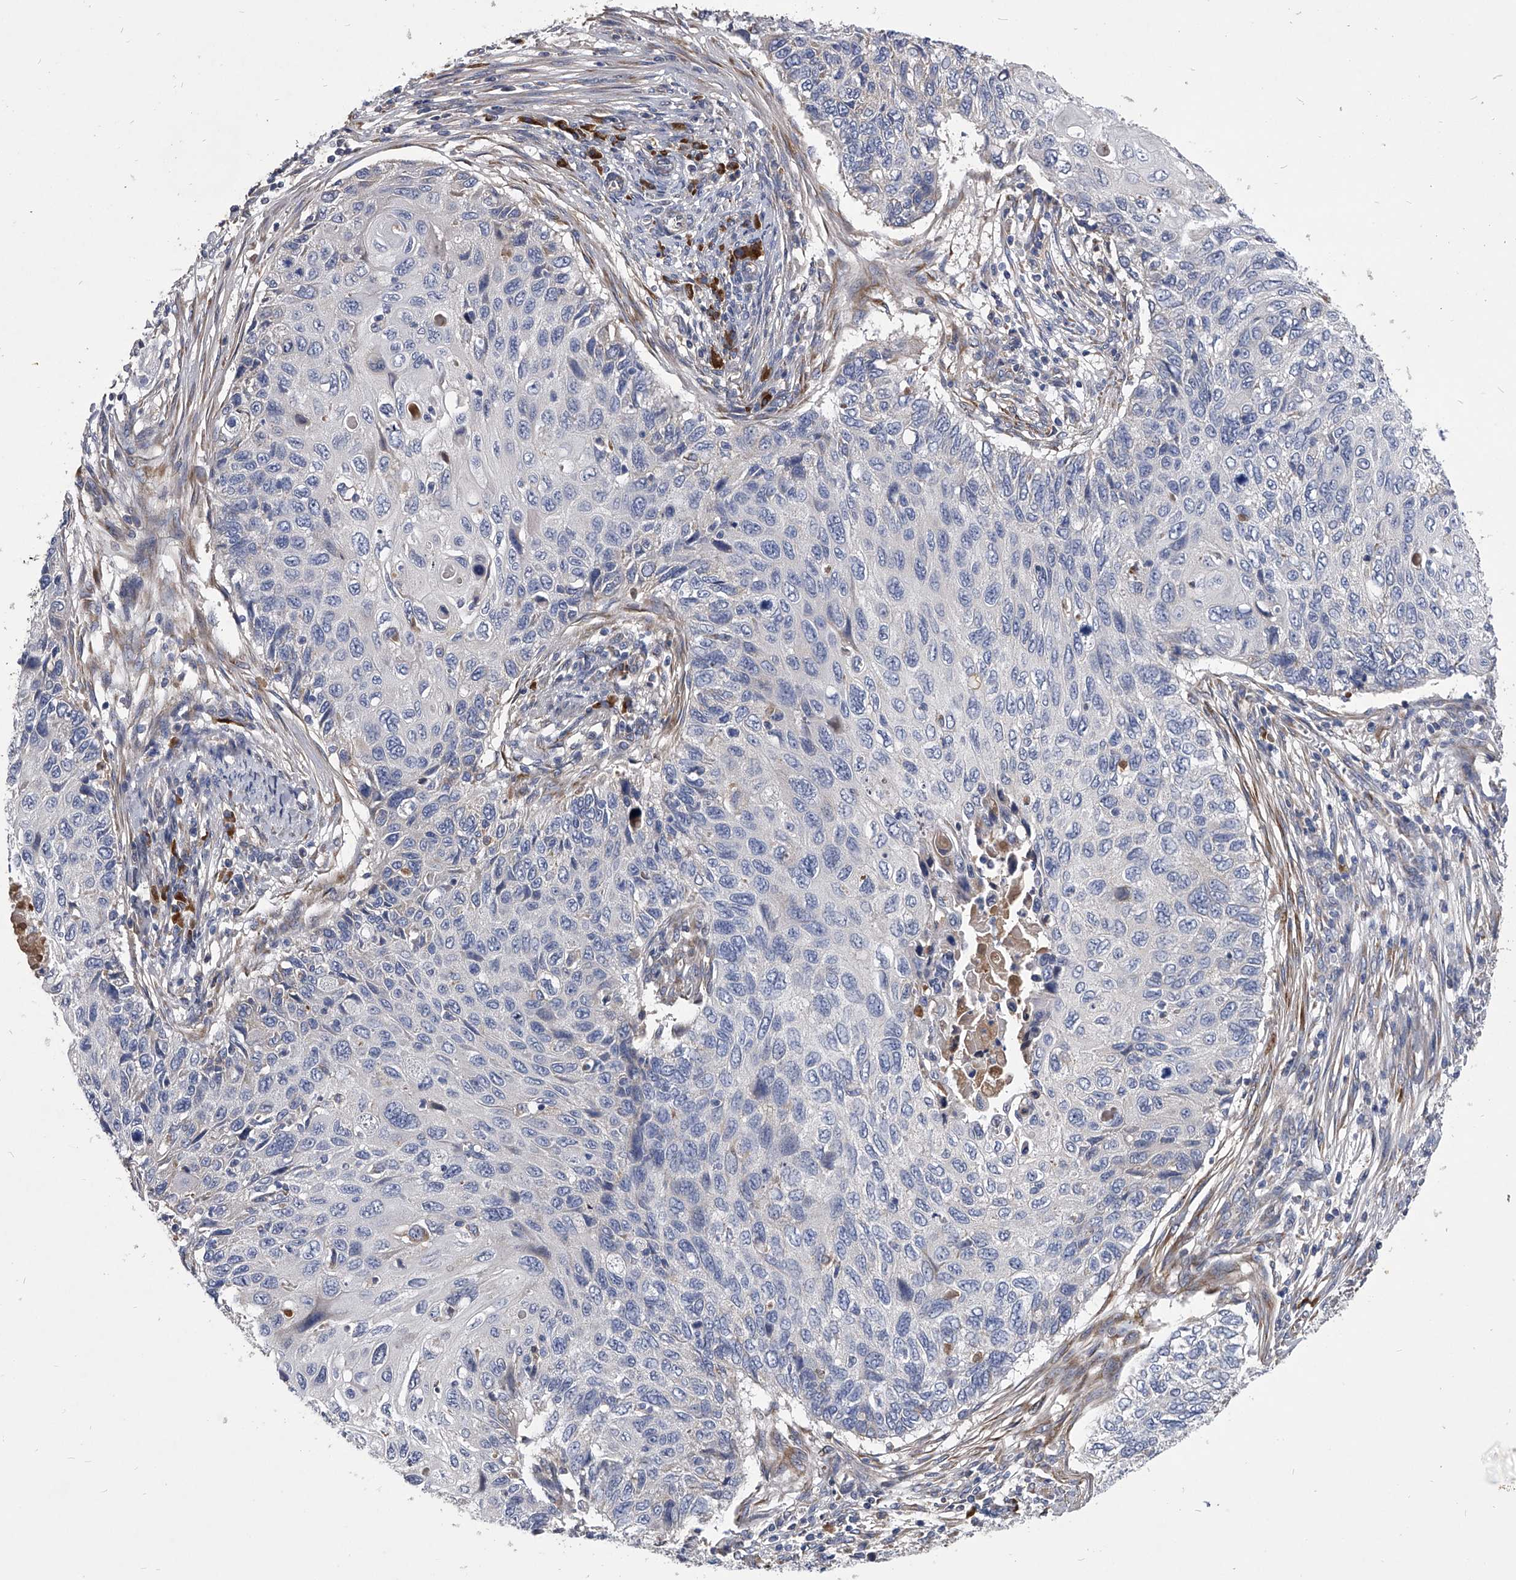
{"staining": {"intensity": "negative", "quantity": "none", "location": "none"}, "tissue": "cervical cancer", "cell_type": "Tumor cells", "image_type": "cancer", "snomed": [{"axis": "morphology", "description": "Squamous cell carcinoma, NOS"}, {"axis": "topography", "description": "Cervix"}], "caption": "Micrograph shows no protein staining in tumor cells of cervical cancer (squamous cell carcinoma) tissue.", "gene": "CCR4", "patient": {"sex": "female", "age": 70}}